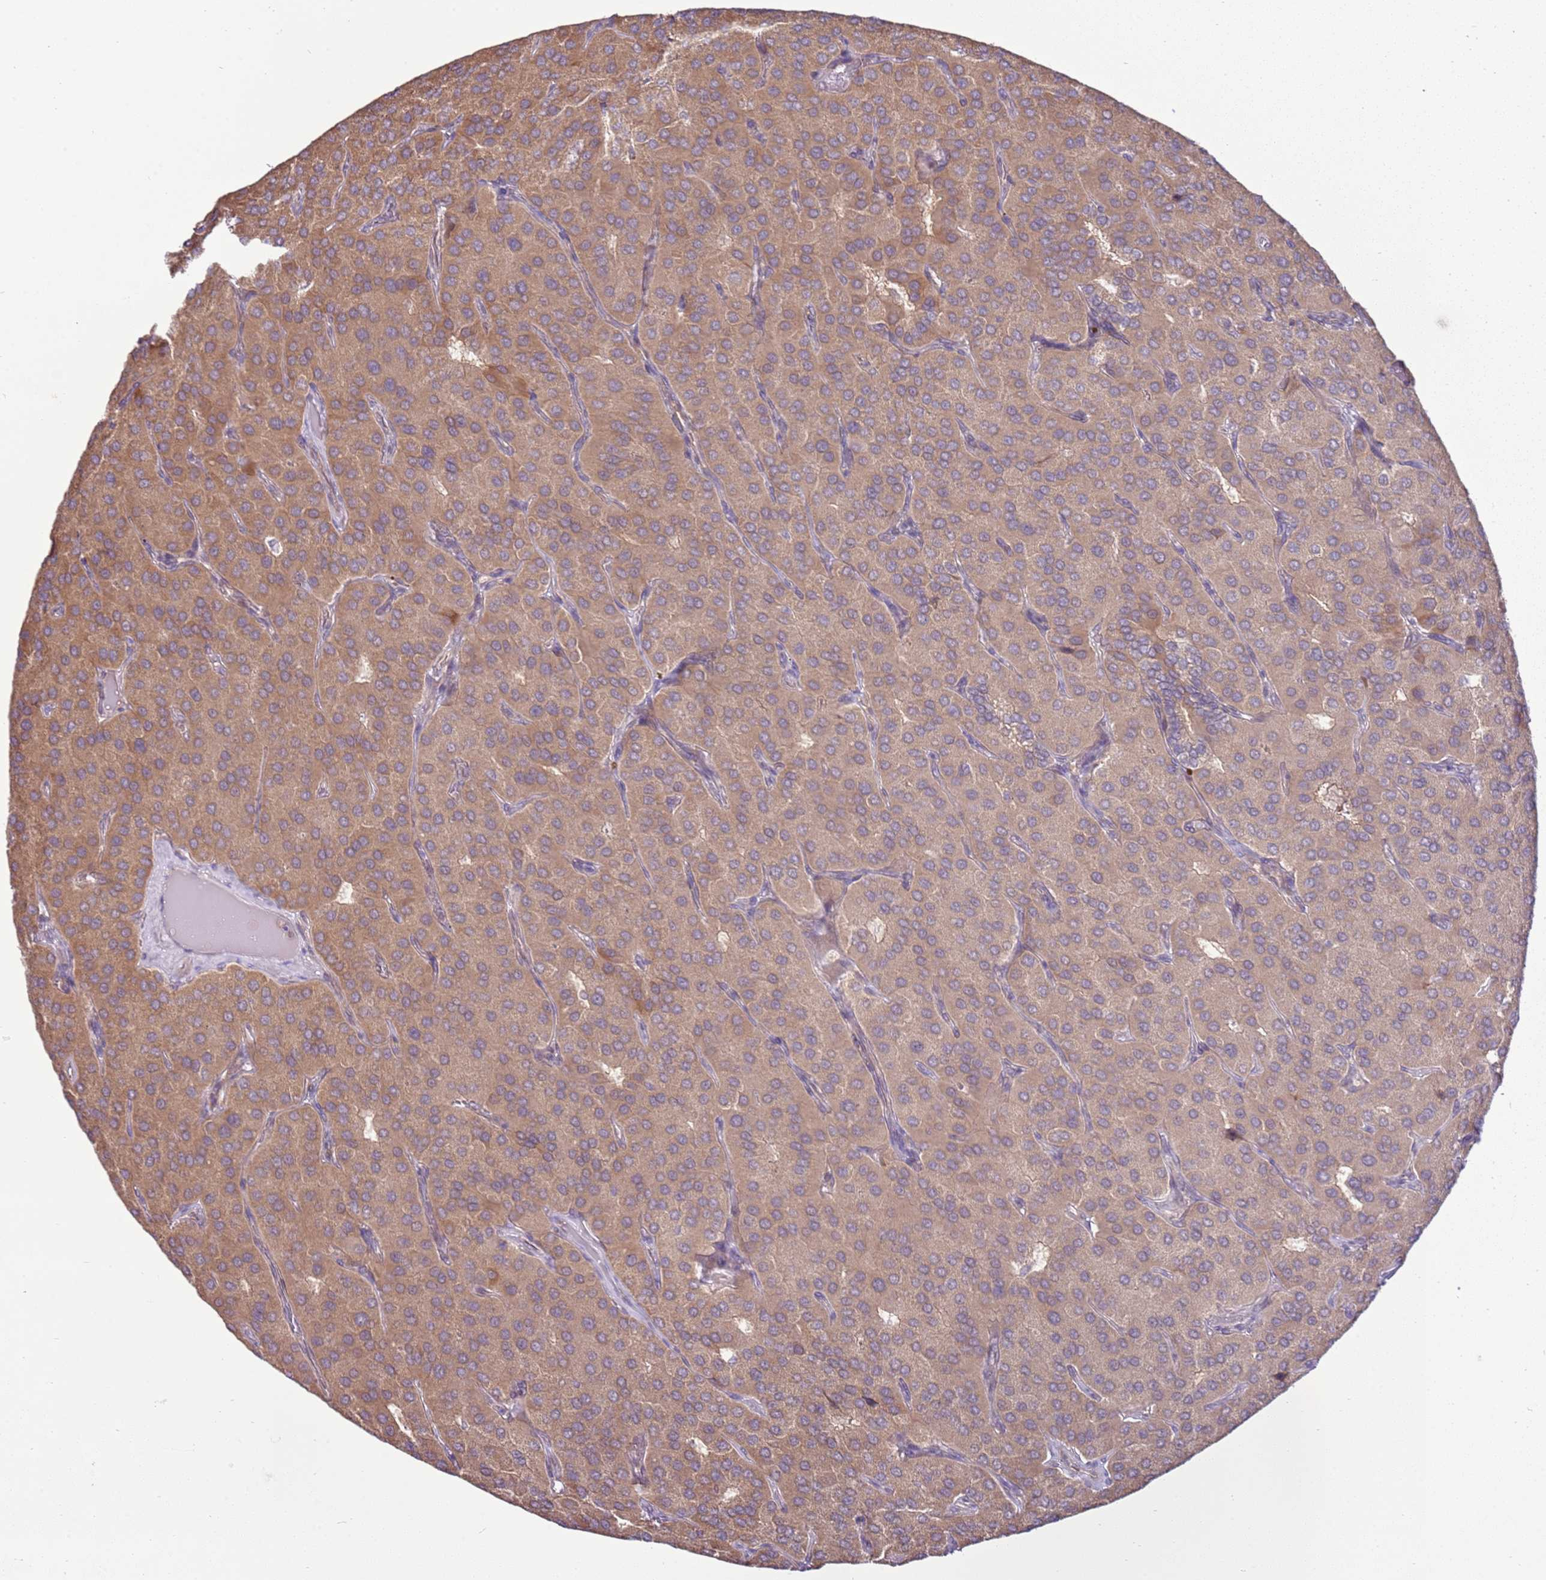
{"staining": {"intensity": "weak", "quantity": ">75%", "location": "cytoplasmic/membranous"}, "tissue": "parathyroid gland", "cell_type": "Glandular cells", "image_type": "normal", "snomed": [{"axis": "morphology", "description": "Normal tissue, NOS"}, {"axis": "morphology", "description": "Adenoma, NOS"}, {"axis": "topography", "description": "Parathyroid gland"}], "caption": "Immunohistochemistry (IHC) micrograph of benign parathyroid gland stained for a protein (brown), which exhibits low levels of weak cytoplasmic/membranous staining in about >75% of glandular cells.", "gene": "SCARA3", "patient": {"sex": "female", "age": 86}}